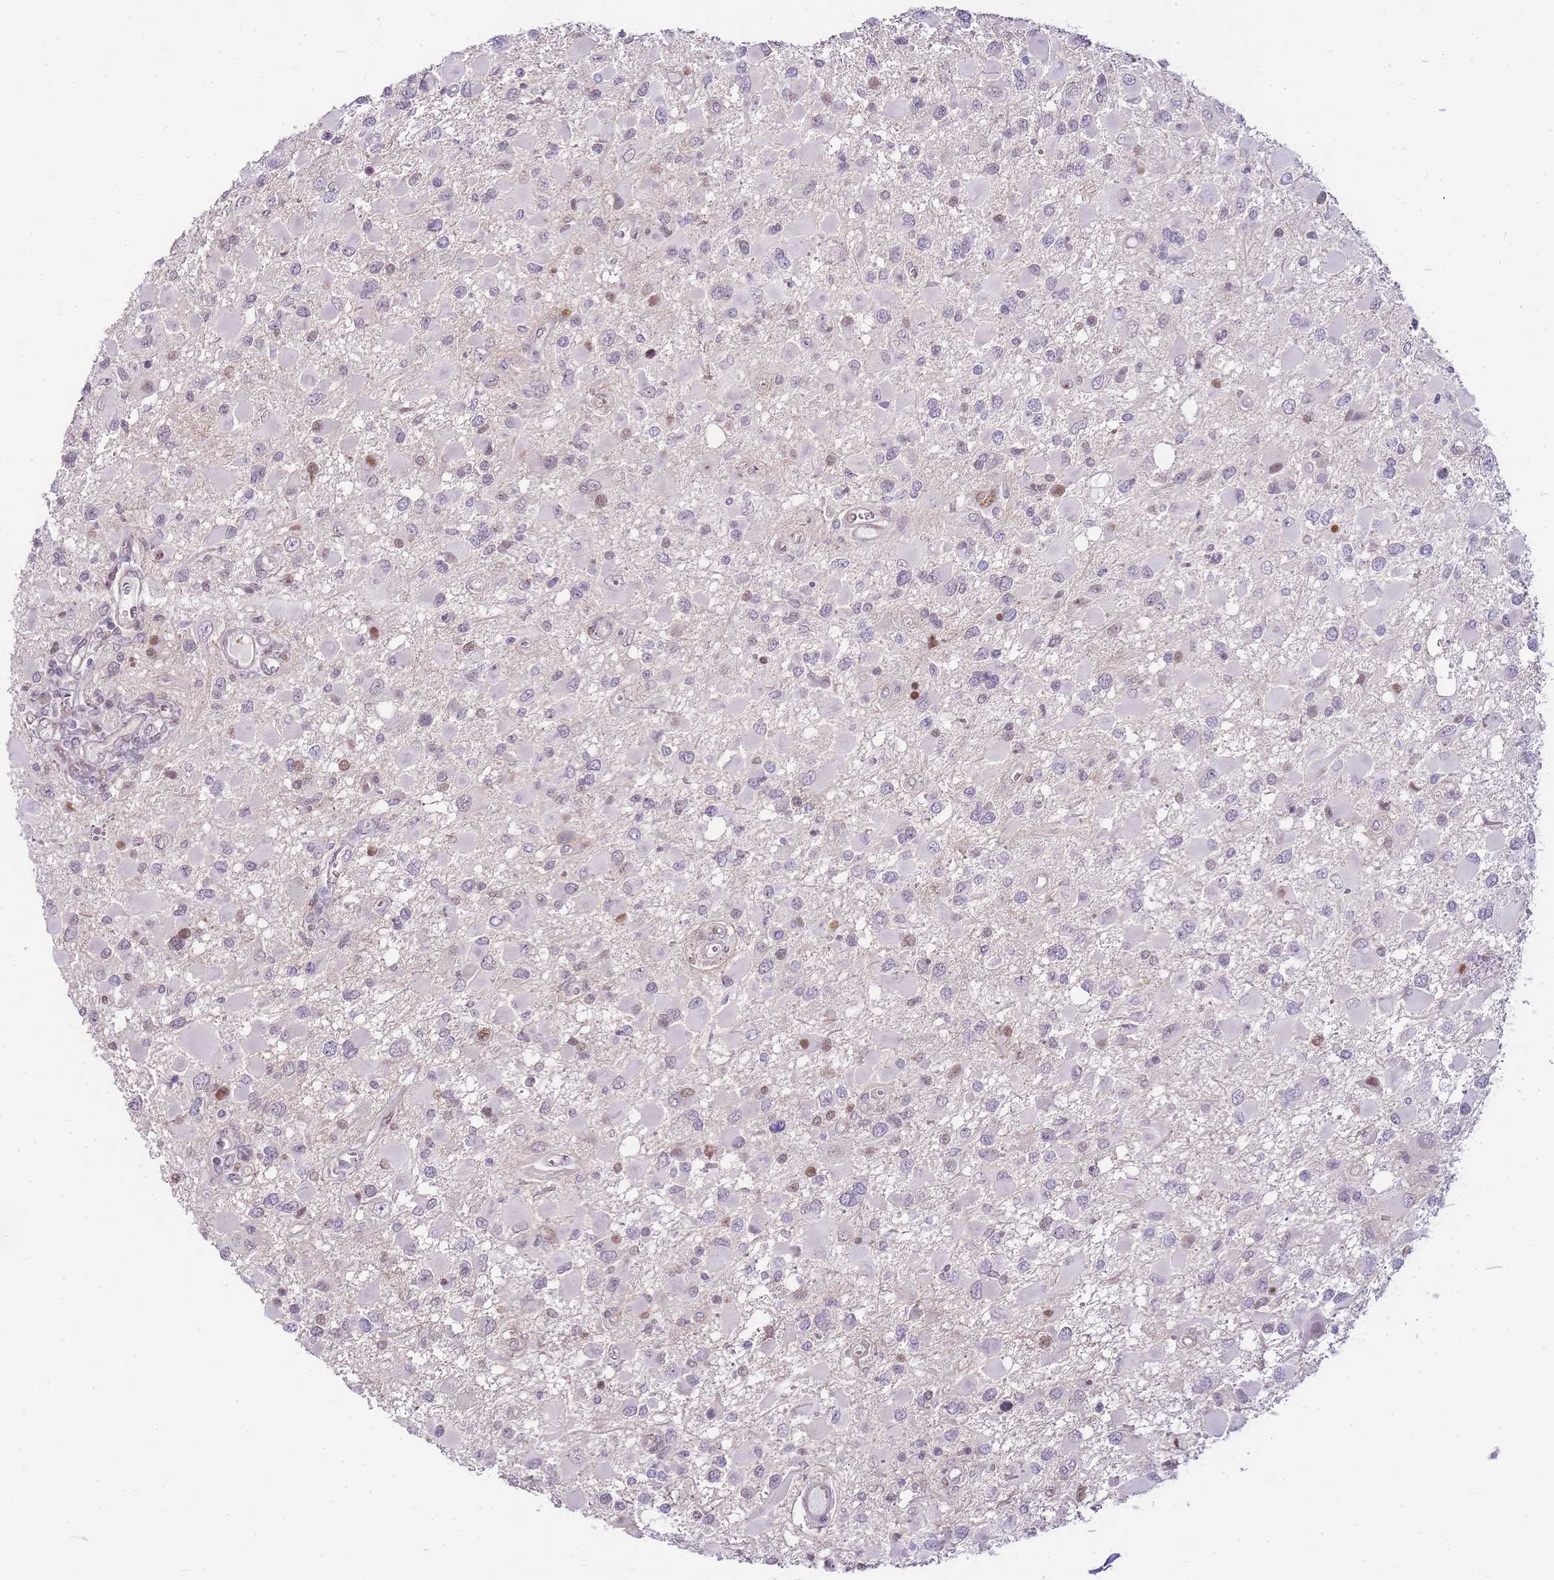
{"staining": {"intensity": "negative", "quantity": "none", "location": "none"}, "tissue": "glioma", "cell_type": "Tumor cells", "image_type": "cancer", "snomed": [{"axis": "morphology", "description": "Glioma, malignant, High grade"}, {"axis": "topography", "description": "Brain"}], "caption": "DAB (3,3'-diaminobenzidine) immunohistochemical staining of malignant high-grade glioma shows no significant positivity in tumor cells. Nuclei are stained in blue.", "gene": "CLBA1", "patient": {"sex": "male", "age": 53}}